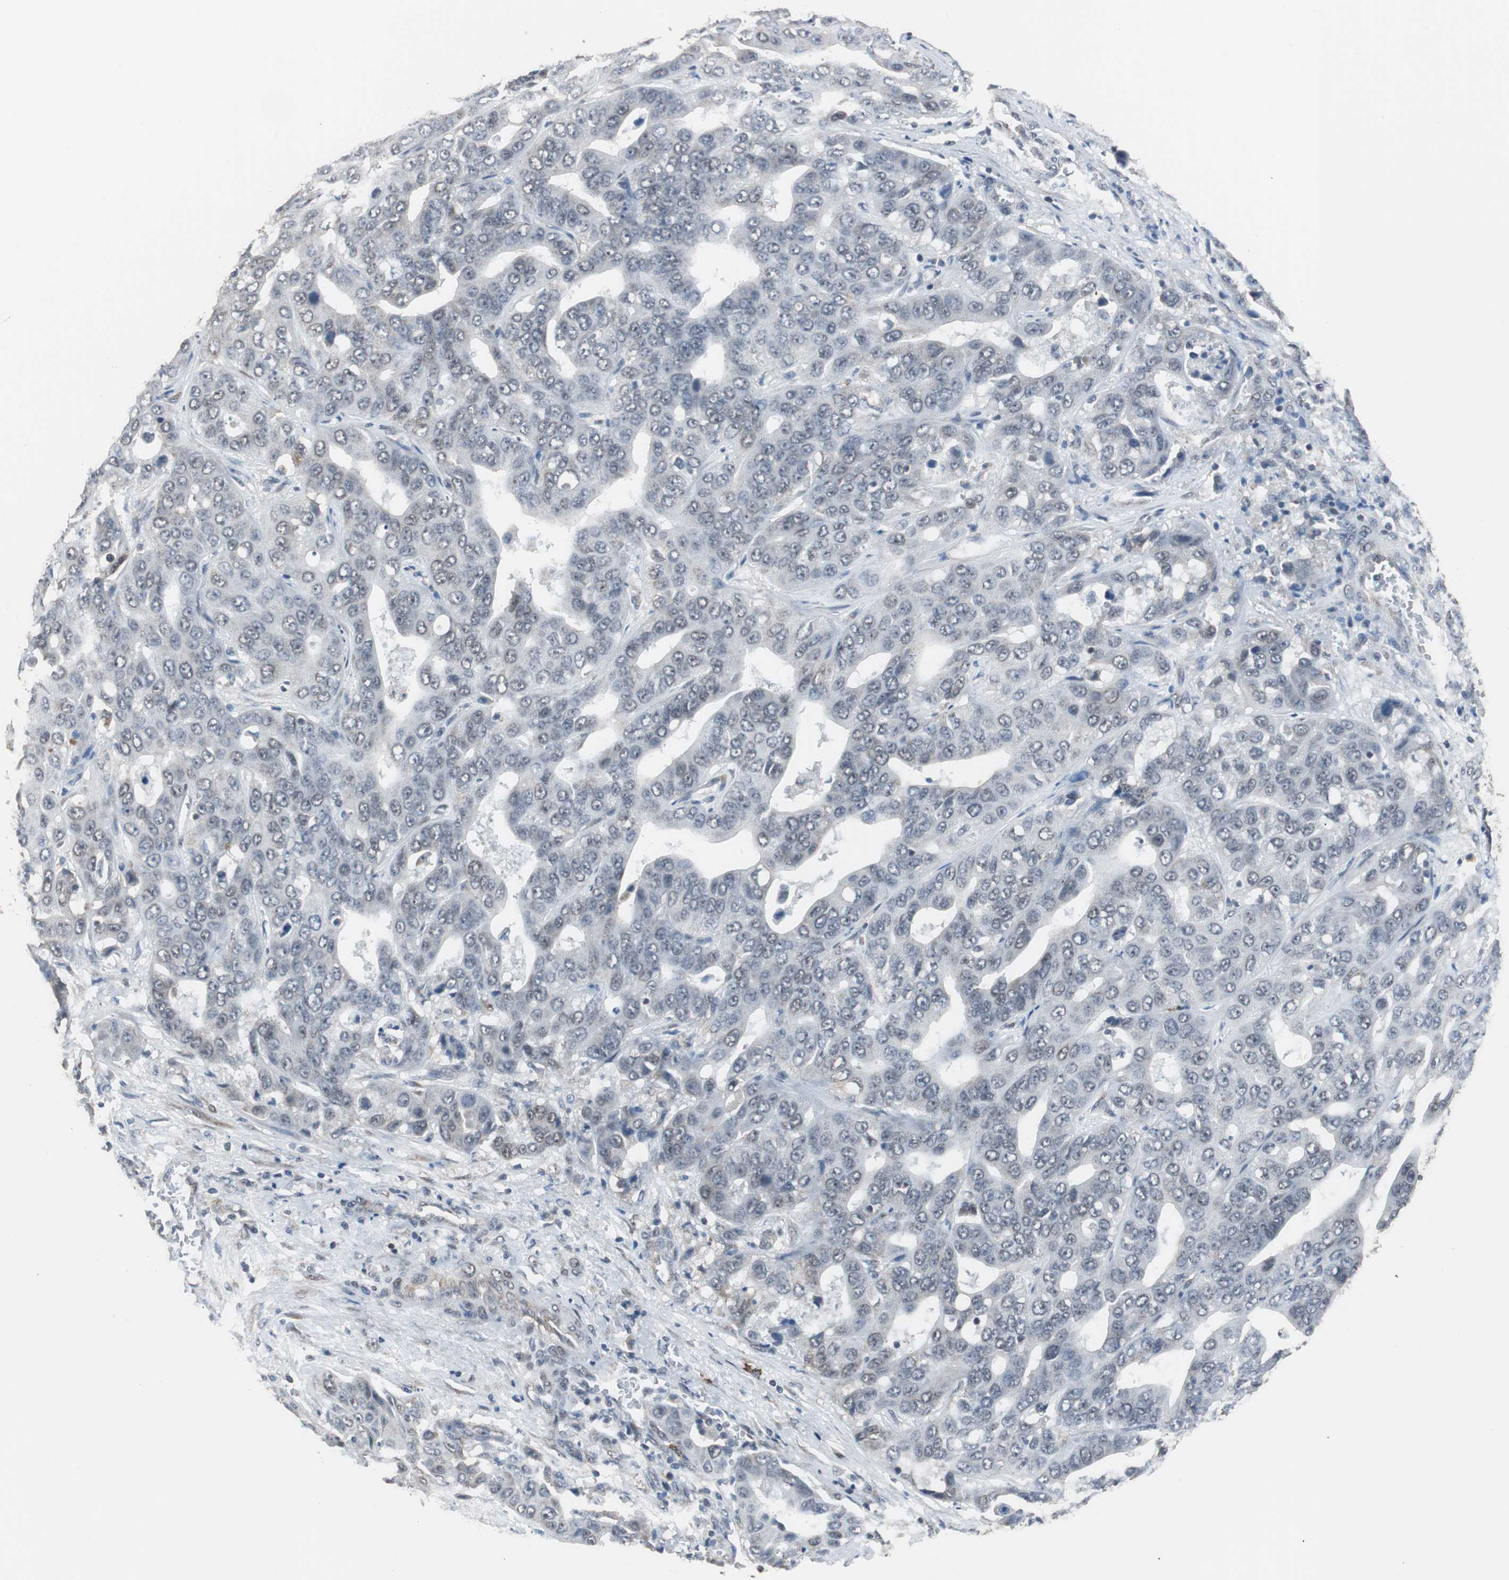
{"staining": {"intensity": "negative", "quantity": "none", "location": "none"}, "tissue": "liver cancer", "cell_type": "Tumor cells", "image_type": "cancer", "snomed": [{"axis": "morphology", "description": "Cholangiocarcinoma"}, {"axis": "topography", "description": "Liver"}], "caption": "Tumor cells are negative for protein expression in human liver cancer.", "gene": "ZHX2", "patient": {"sex": "female", "age": 52}}